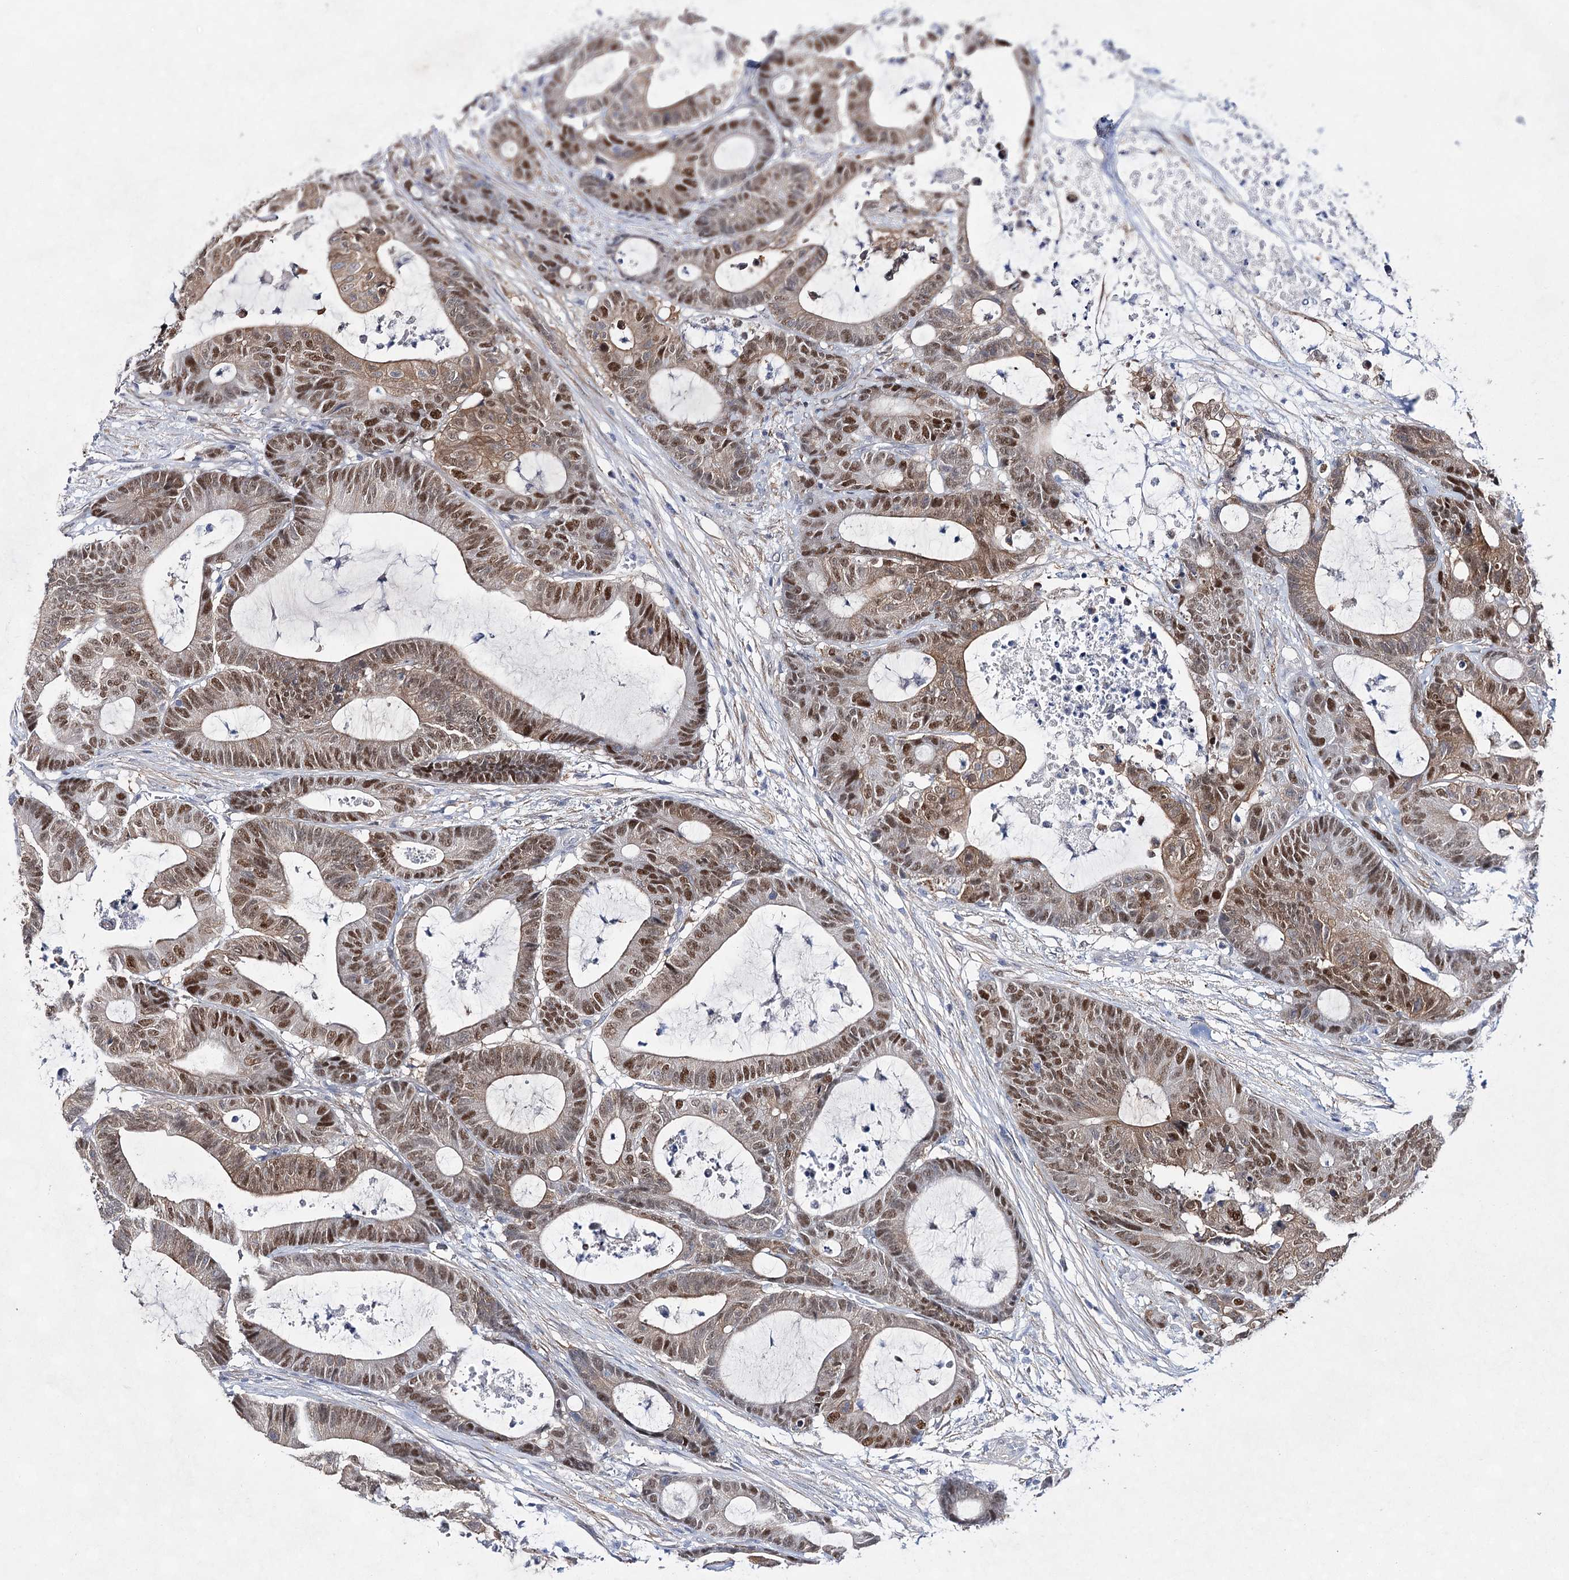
{"staining": {"intensity": "moderate", "quantity": ">75%", "location": "nuclear"}, "tissue": "colorectal cancer", "cell_type": "Tumor cells", "image_type": "cancer", "snomed": [{"axis": "morphology", "description": "Adenocarcinoma, NOS"}, {"axis": "topography", "description": "Colon"}], "caption": "The immunohistochemical stain highlights moderate nuclear expression in tumor cells of colorectal cancer (adenocarcinoma) tissue.", "gene": "UGDH", "patient": {"sex": "female", "age": 84}}